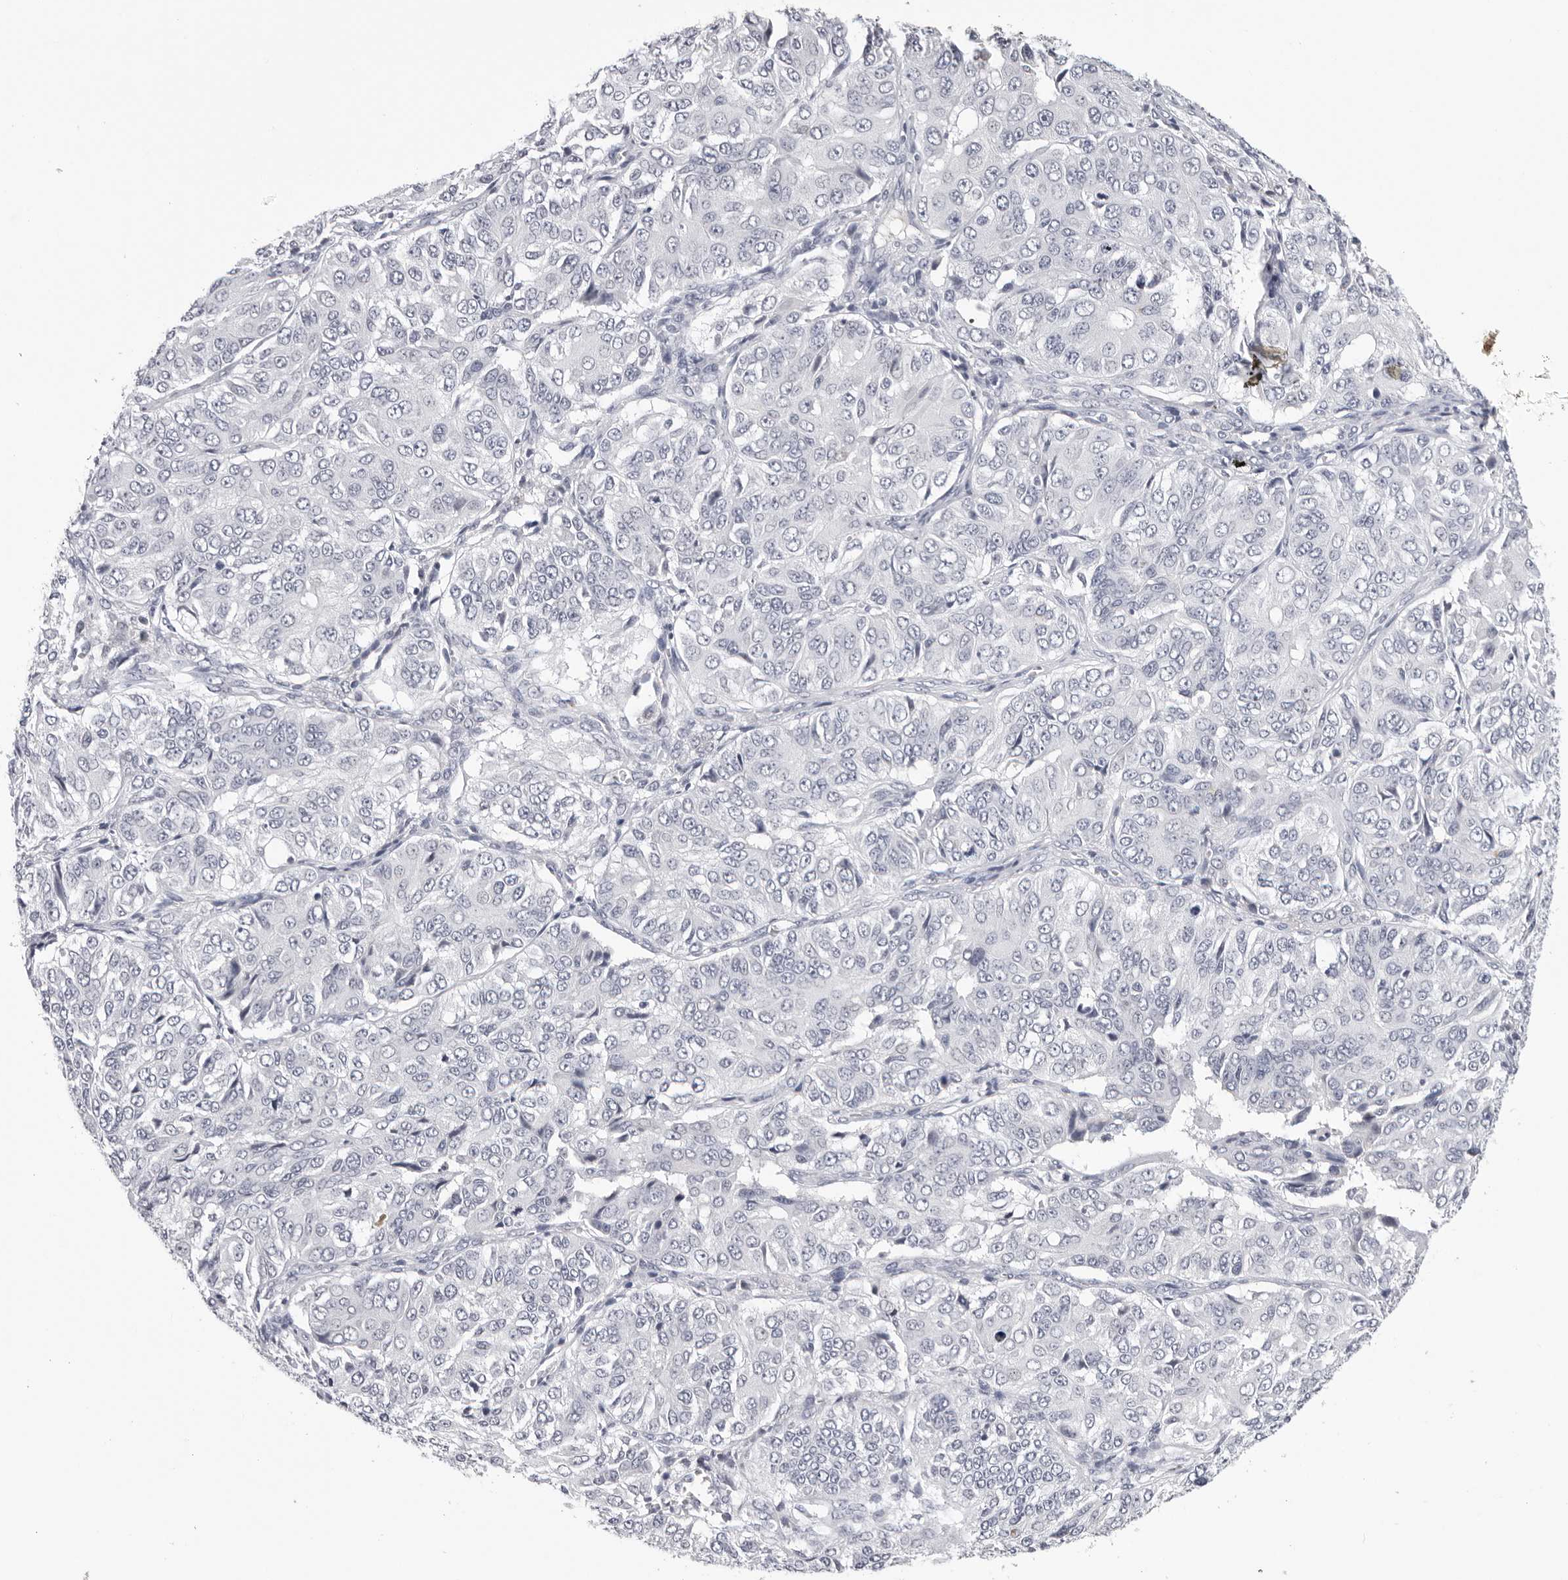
{"staining": {"intensity": "negative", "quantity": "none", "location": "none"}, "tissue": "ovarian cancer", "cell_type": "Tumor cells", "image_type": "cancer", "snomed": [{"axis": "morphology", "description": "Carcinoma, endometroid"}, {"axis": "topography", "description": "Ovary"}], "caption": "Immunohistochemistry photomicrograph of neoplastic tissue: ovarian cancer stained with DAB (3,3'-diaminobenzidine) displays no significant protein positivity in tumor cells.", "gene": "ZNF502", "patient": {"sex": "female", "age": 51}}